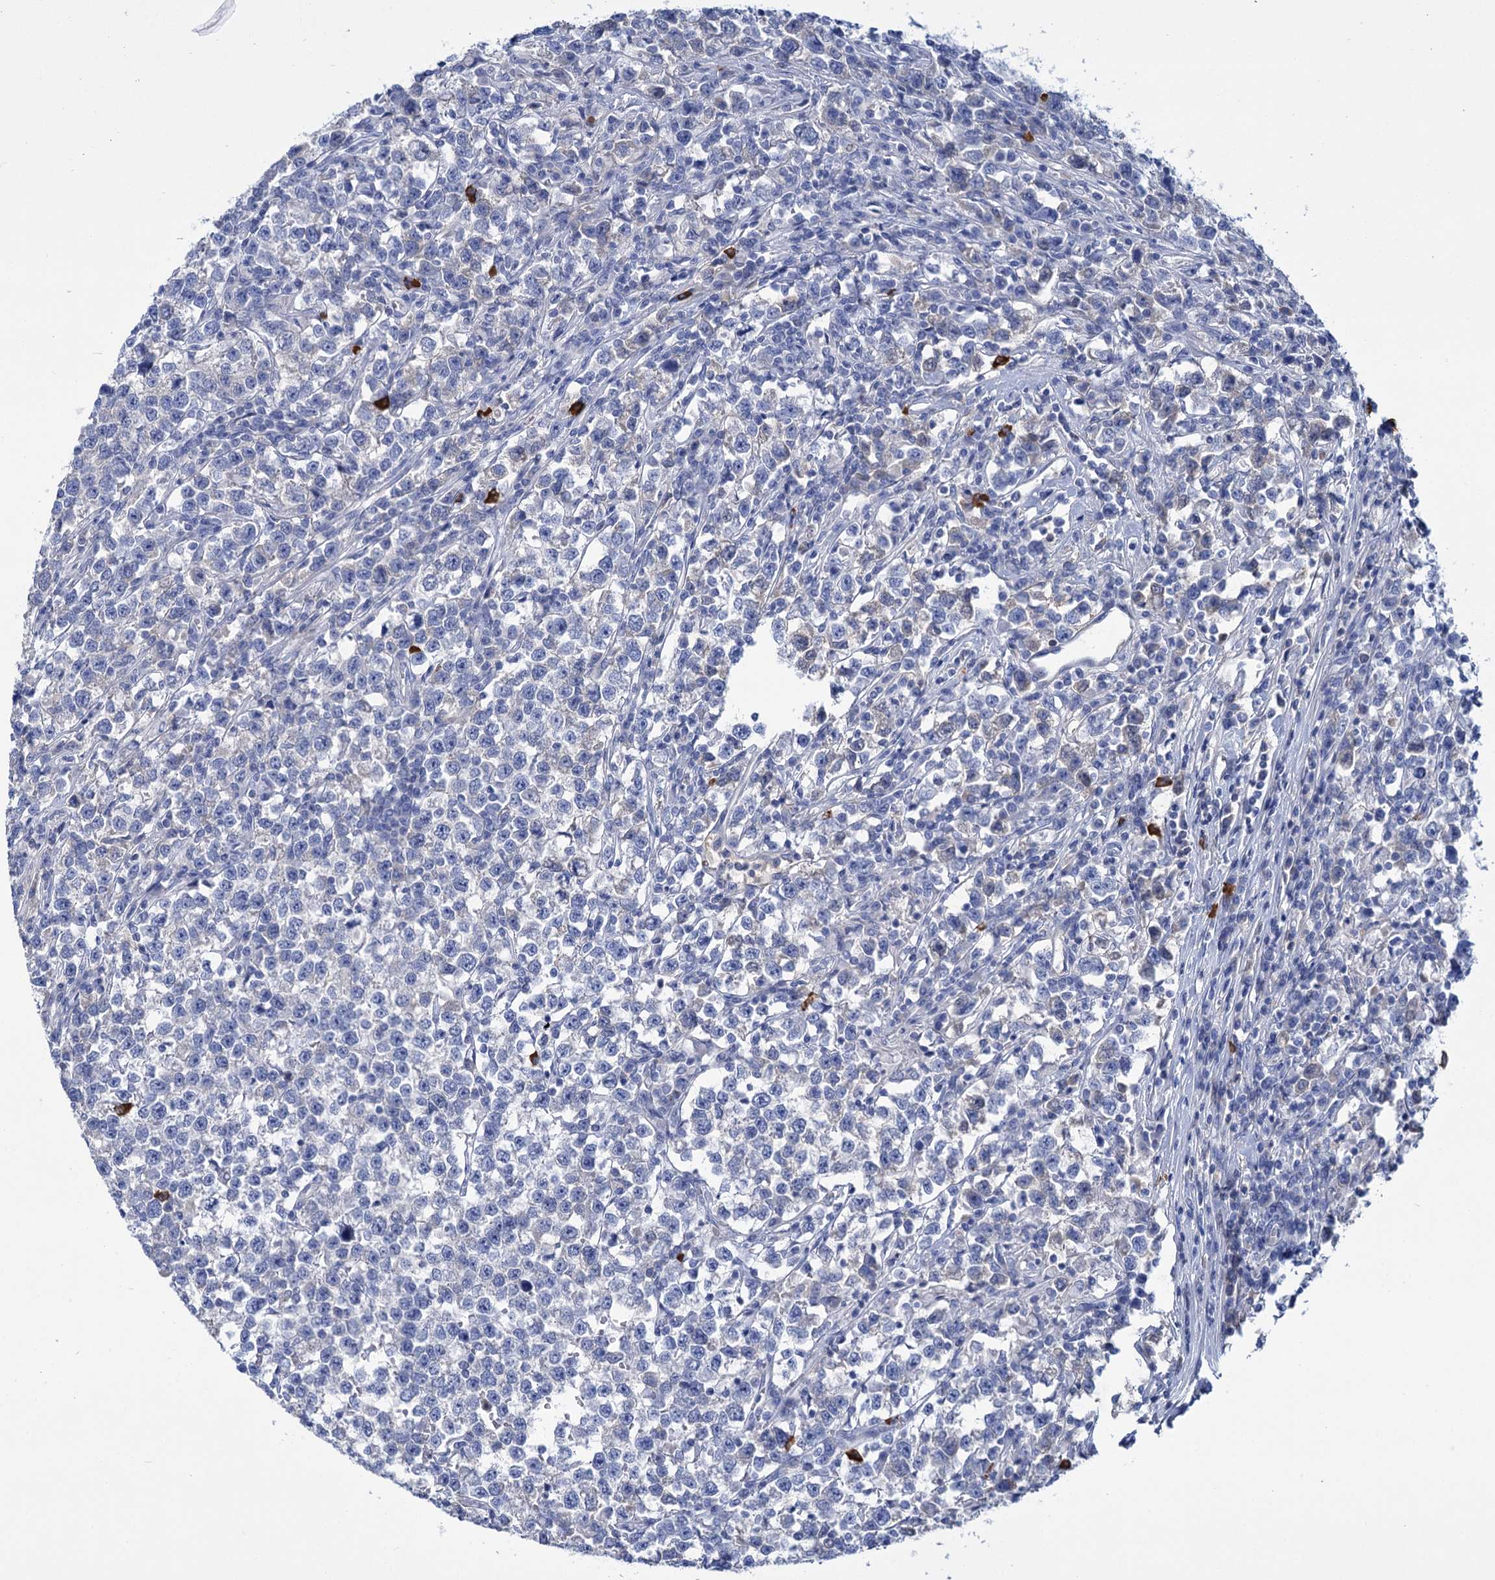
{"staining": {"intensity": "negative", "quantity": "none", "location": "none"}, "tissue": "testis cancer", "cell_type": "Tumor cells", "image_type": "cancer", "snomed": [{"axis": "morphology", "description": "Normal tissue, NOS"}, {"axis": "morphology", "description": "Seminoma, NOS"}, {"axis": "topography", "description": "Testis"}], "caption": "There is no significant staining in tumor cells of testis cancer.", "gene": "FBXW12", "patient": {"sex": "male", "age": 43}}